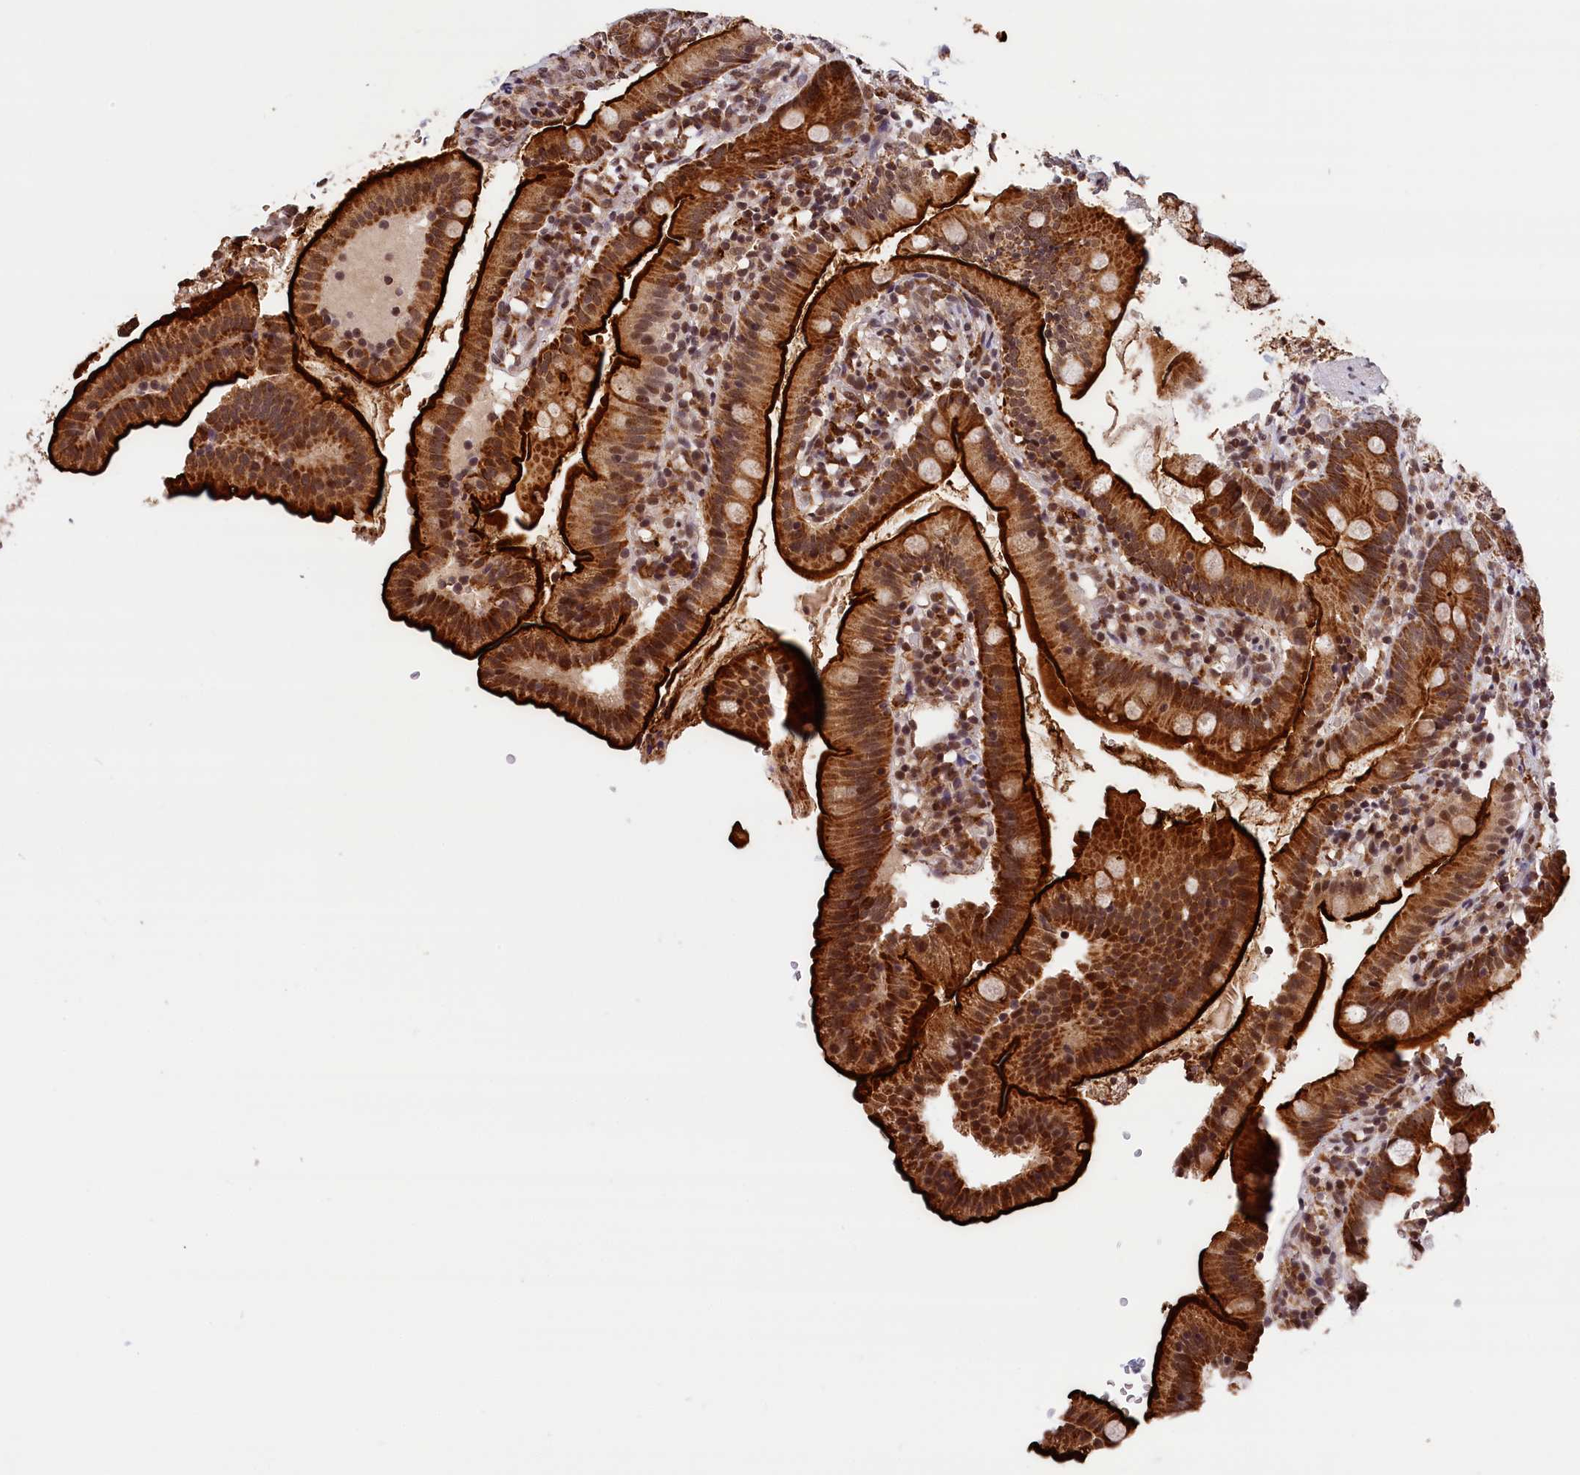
{"staining": {"intensity": "strong", "quantity": ">75%", "location": "cytoplasmic/membranous,nuclear"}, "tissue": "duodenum", "cell_type": "Glandular cells", "image_type": "normal", "snomed": [{"axis": "morphology", "description": "Normal tissue, NOS"}, {"axis": "topography", "description": "Duodenum"}], "caption": "Protein expression analysis of benign human duodenum reveals strong cytoplasmic/membranous,nuclear staining in about >75% of glandular cells.", "gene": "KCNK6", "patient": {"sex": "female", "age": 67}}